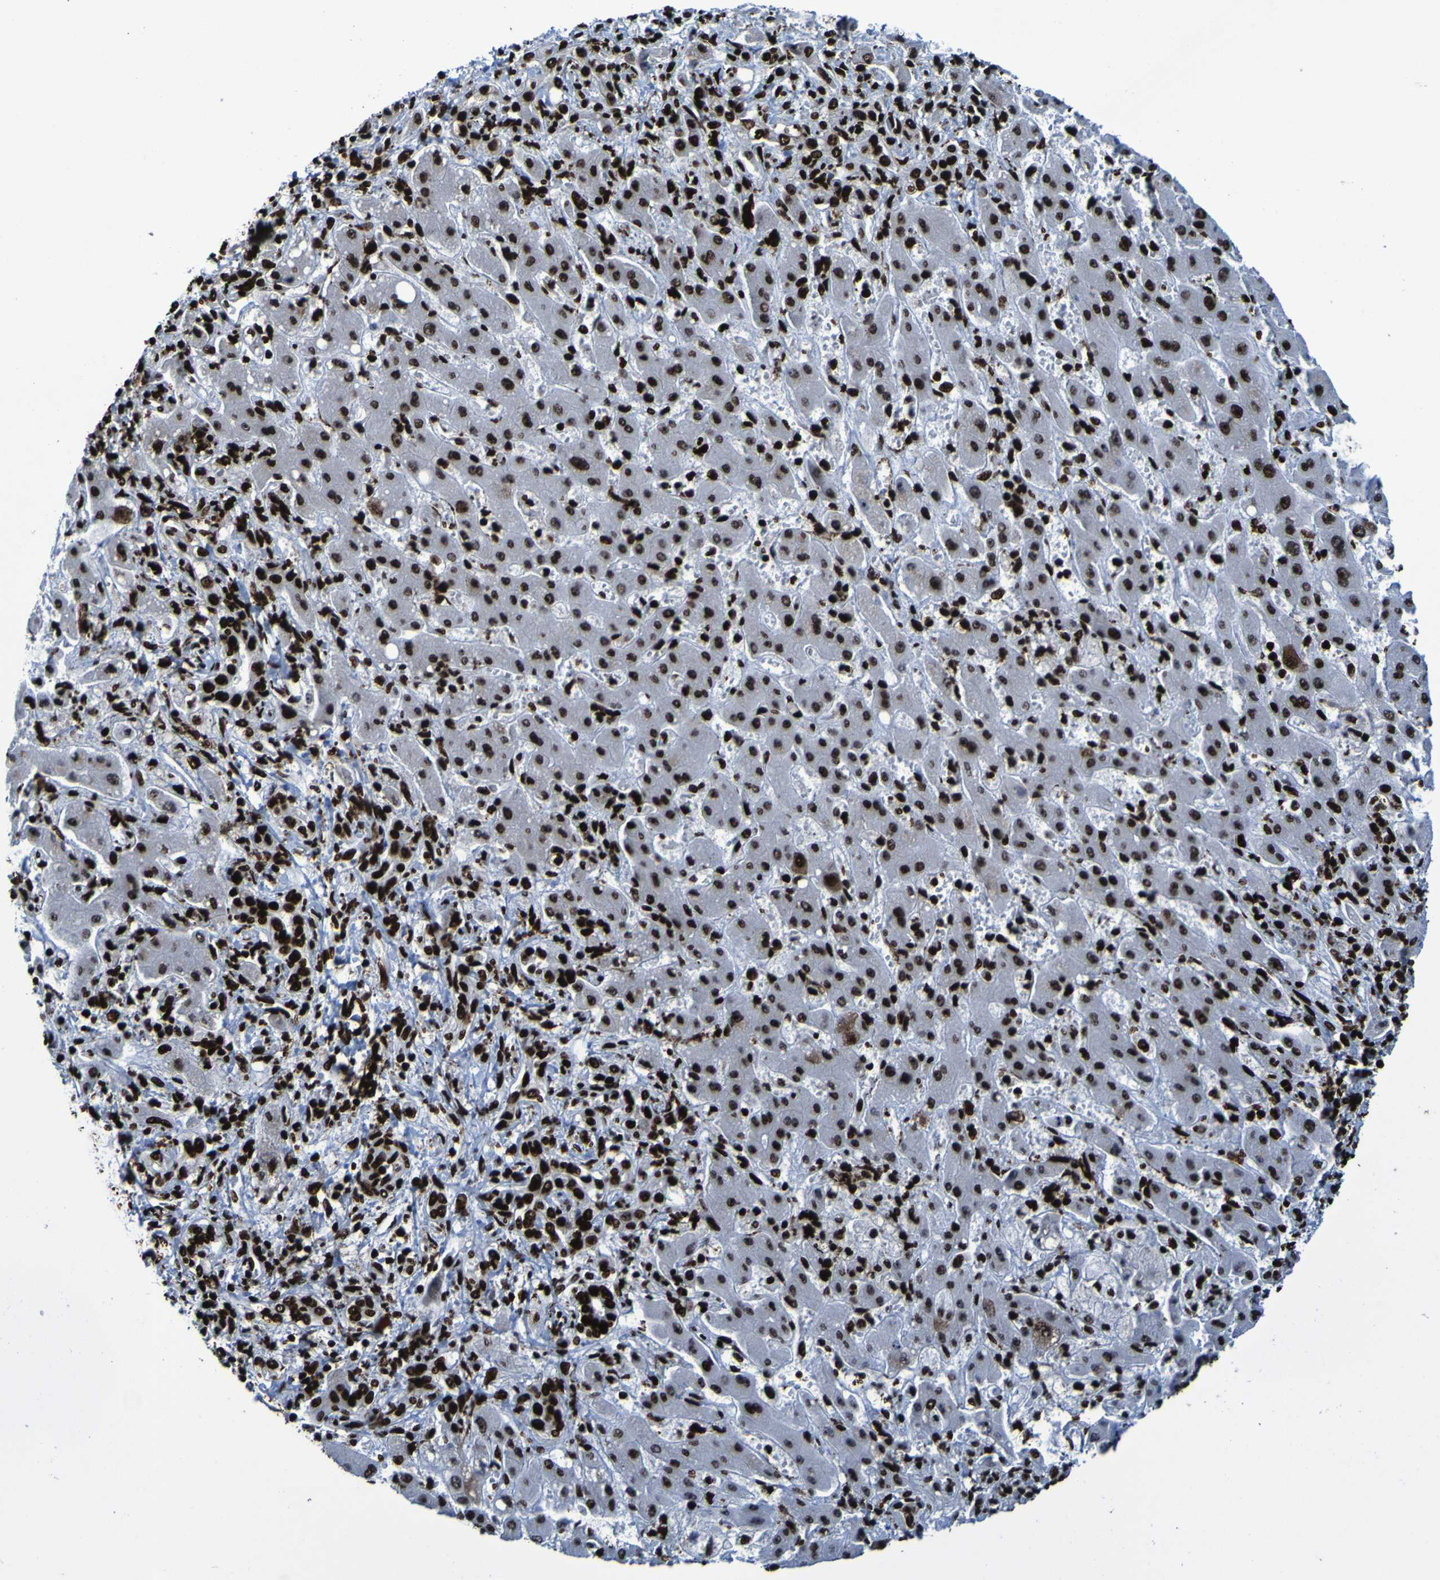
{"staining": {"intensity": "strong", "quantity": ">75%", "location": "nuclear"}, "tissue": "liver cancer", "cell_type": "Tumor cells", "image_type": "cancer", "snomed": [{"axis": "morphology", "description": "Cholangiocarcinoma"}, {"axis": "topography", "description": "Liver"}], "caption": "About >75% of tumor cells in liver cholangiocarcinoma exhibit strong nuclear protein staining as visualized by brown immunohistochemical staining.", "gene": "NPM1", "patient": {"sex": "male", "age": 50}}